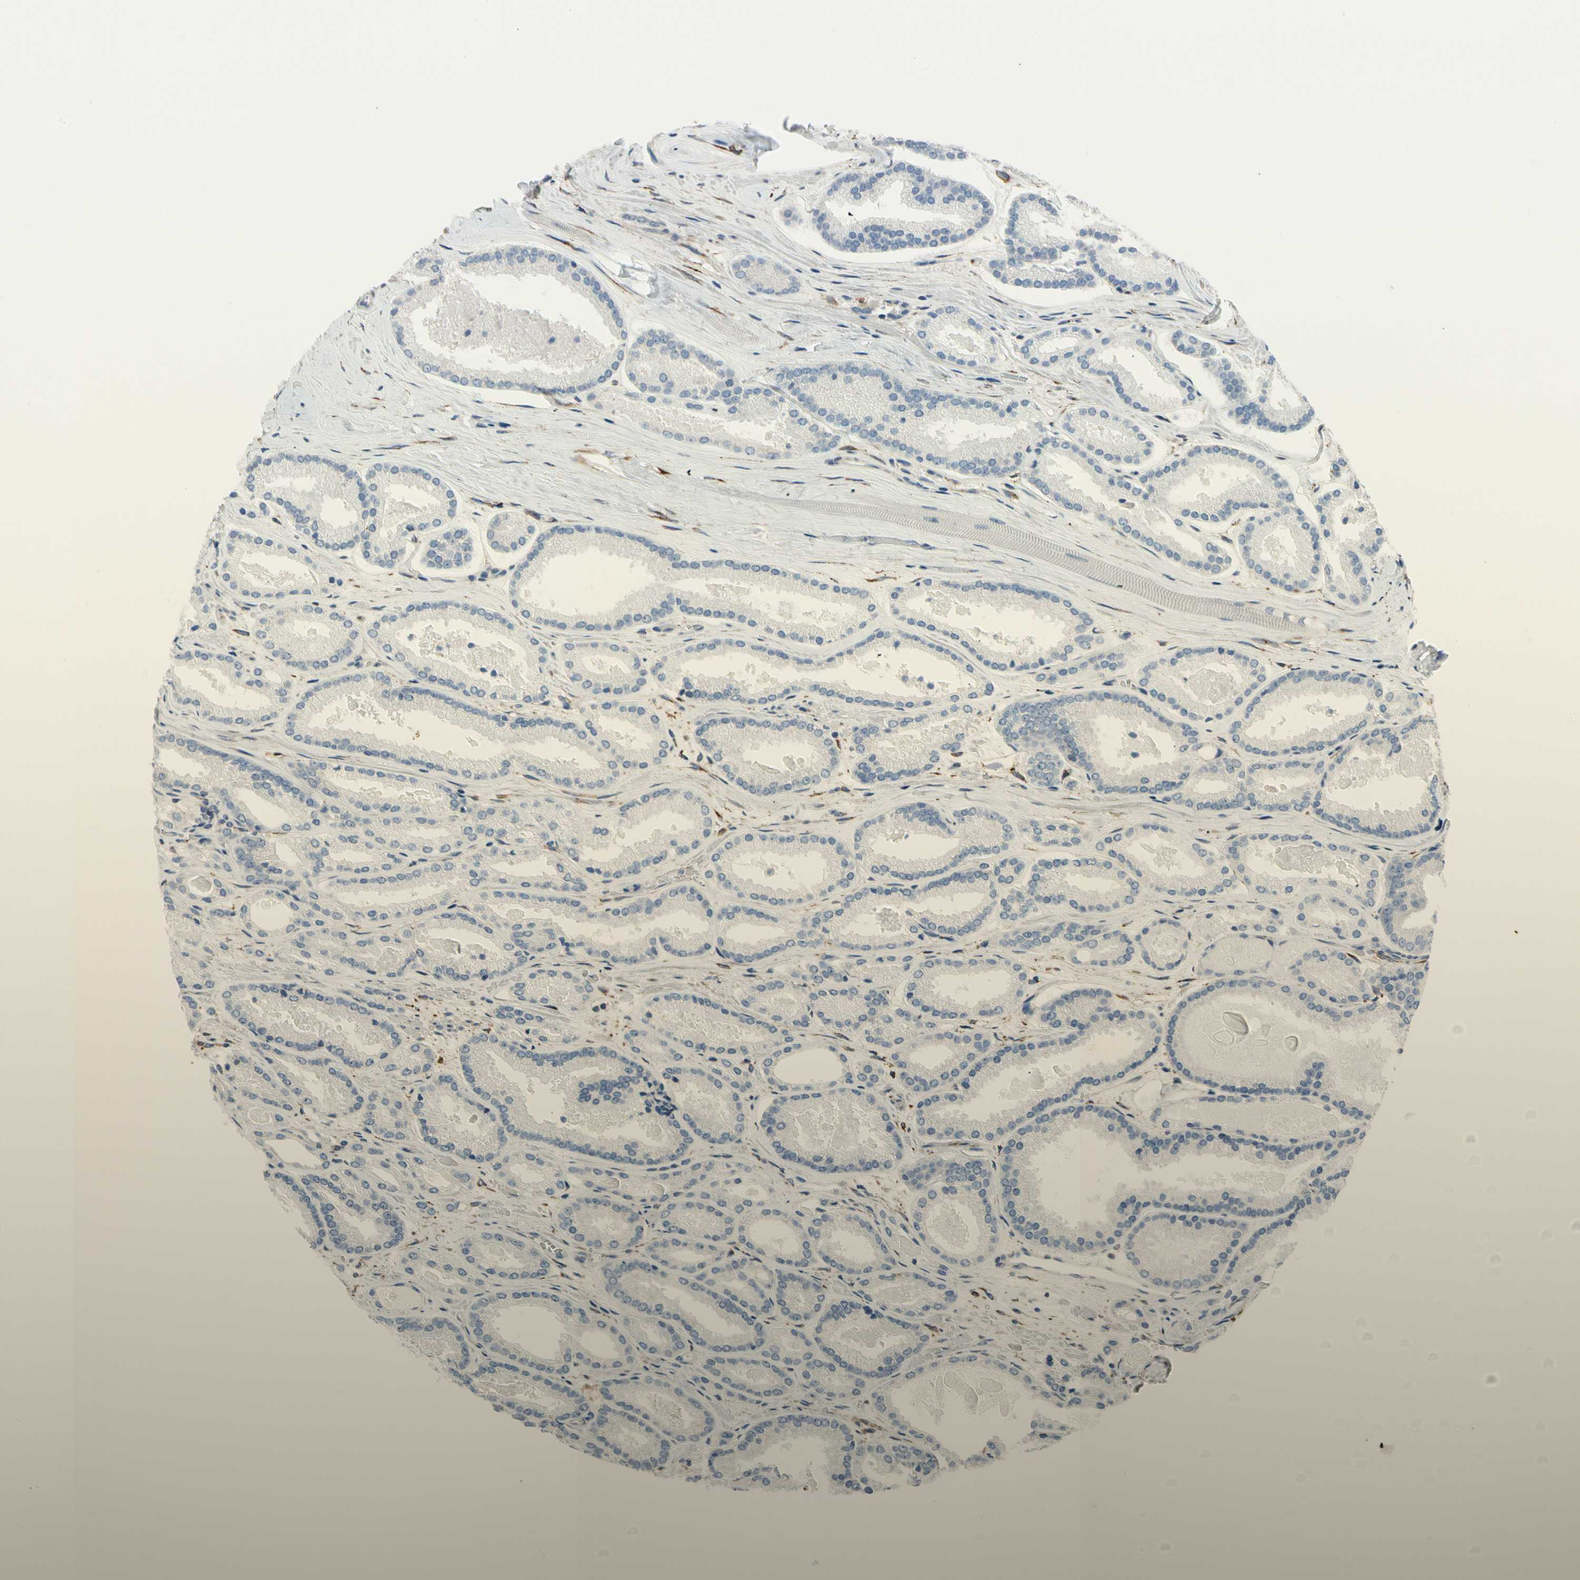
{"staining": {"intensity": "negative", "quantity": "none", "location": "none"}, "tissue": "prostate cancer", "cell_type": "Tumor cells", "image_type": "cancer", "snomed": [{"axis": "morphology", "description": "Adenocarcinoma, Low grade"}, {"axis": "topography", "description": "Prostate"}], "caption": "This is an immunohistochemistry photomicrograph of human adenocarcinoma (low-grade) (prostate). There is no positivity in tumor cells.", "gene": "LRPAP1", "patient": {"sex": "male", "age": 59}}